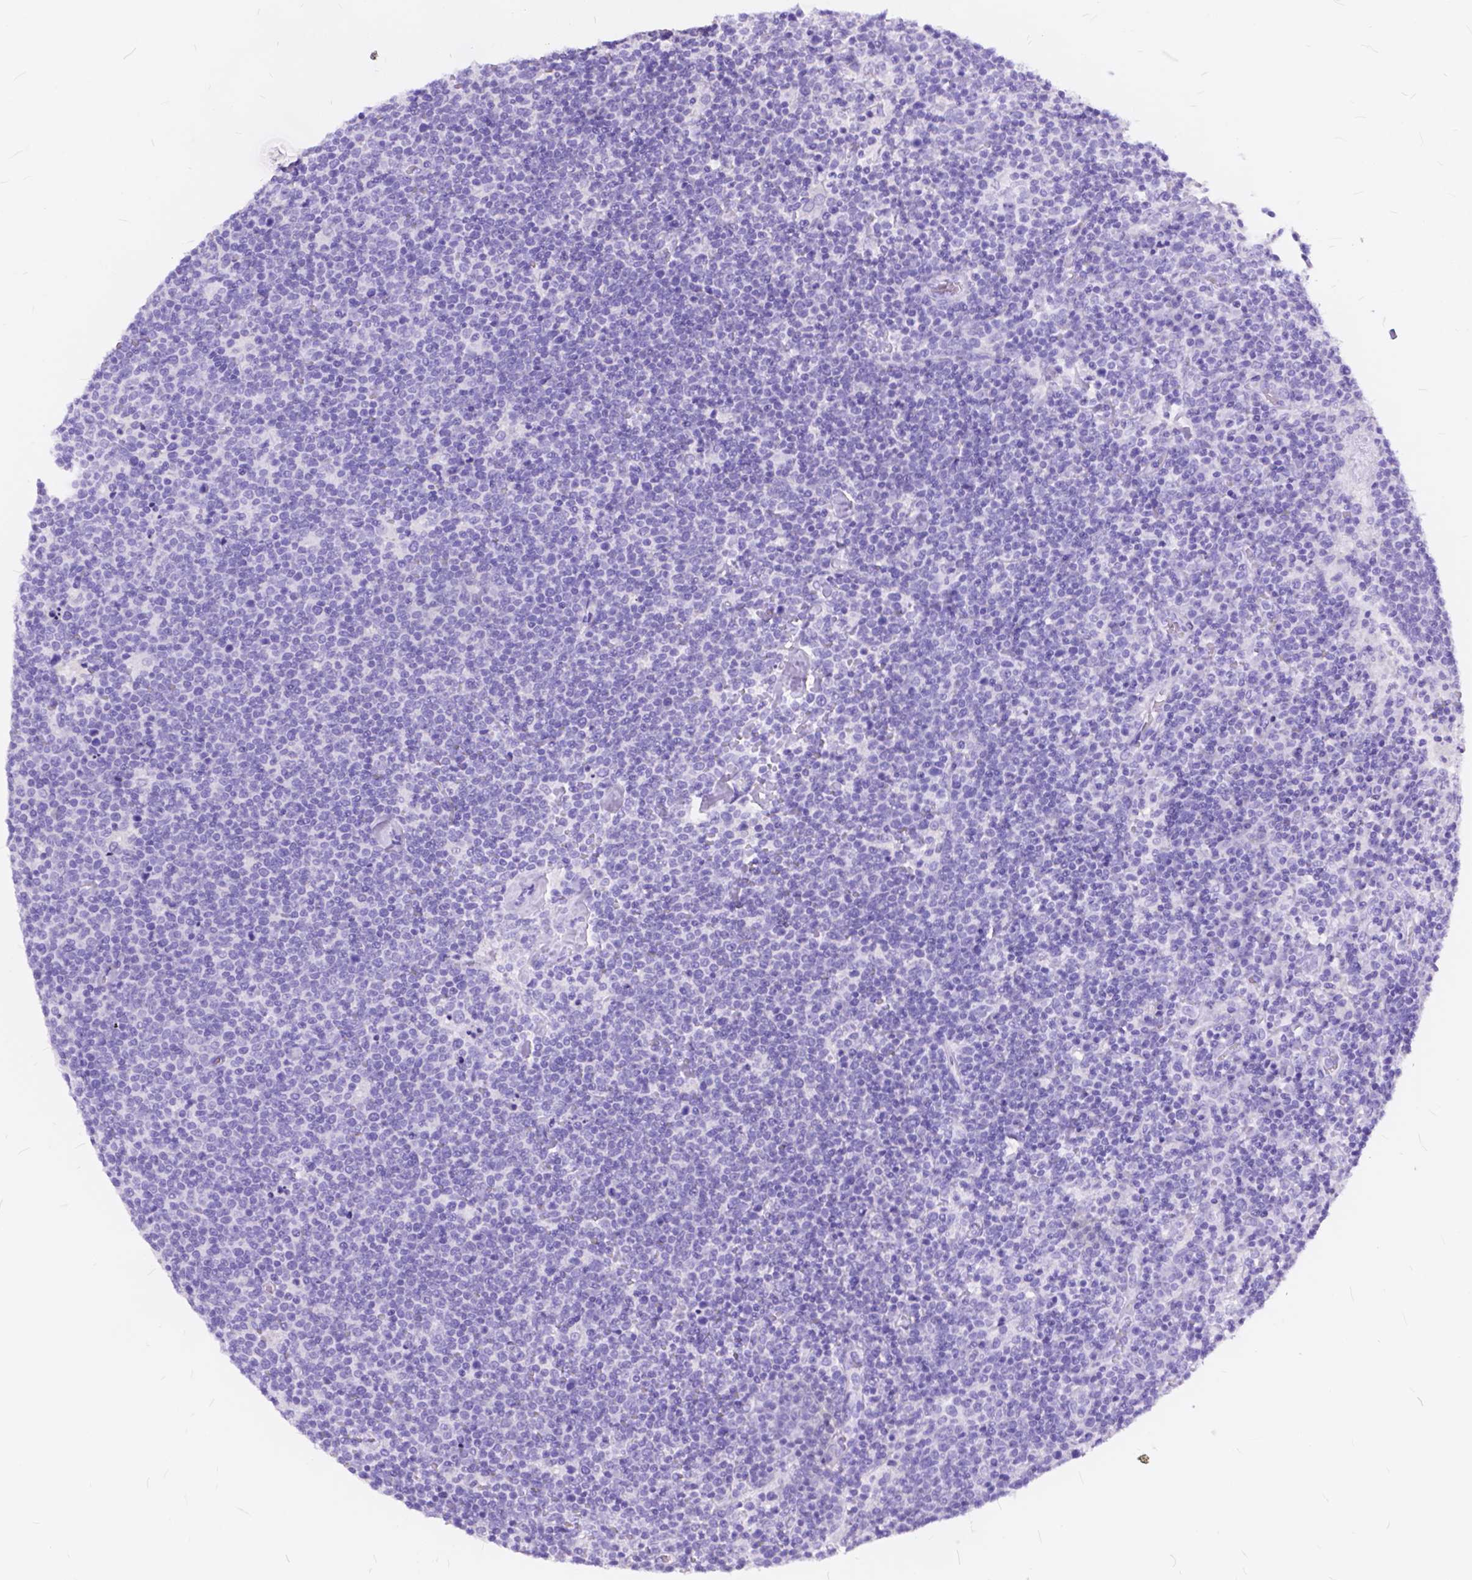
{"staining": {"intensity": "negative", "quantity": "none", "location": "none"}, "tissue": "lymphoma", "cell_type": "Tumor cells", "image_type": "cancer", "snomed": [{"axis": "morphology", "description": "Malignant lymphoma, non-Hodgkin's type, High grade"}, {"axis": "topography", "description": "Lymph node"}], "caption": "Tumor cells are negative for brown protein staining in lymphoma.", "gene": "FOXL2", "patient": {"sex": "male", "age": 61}}